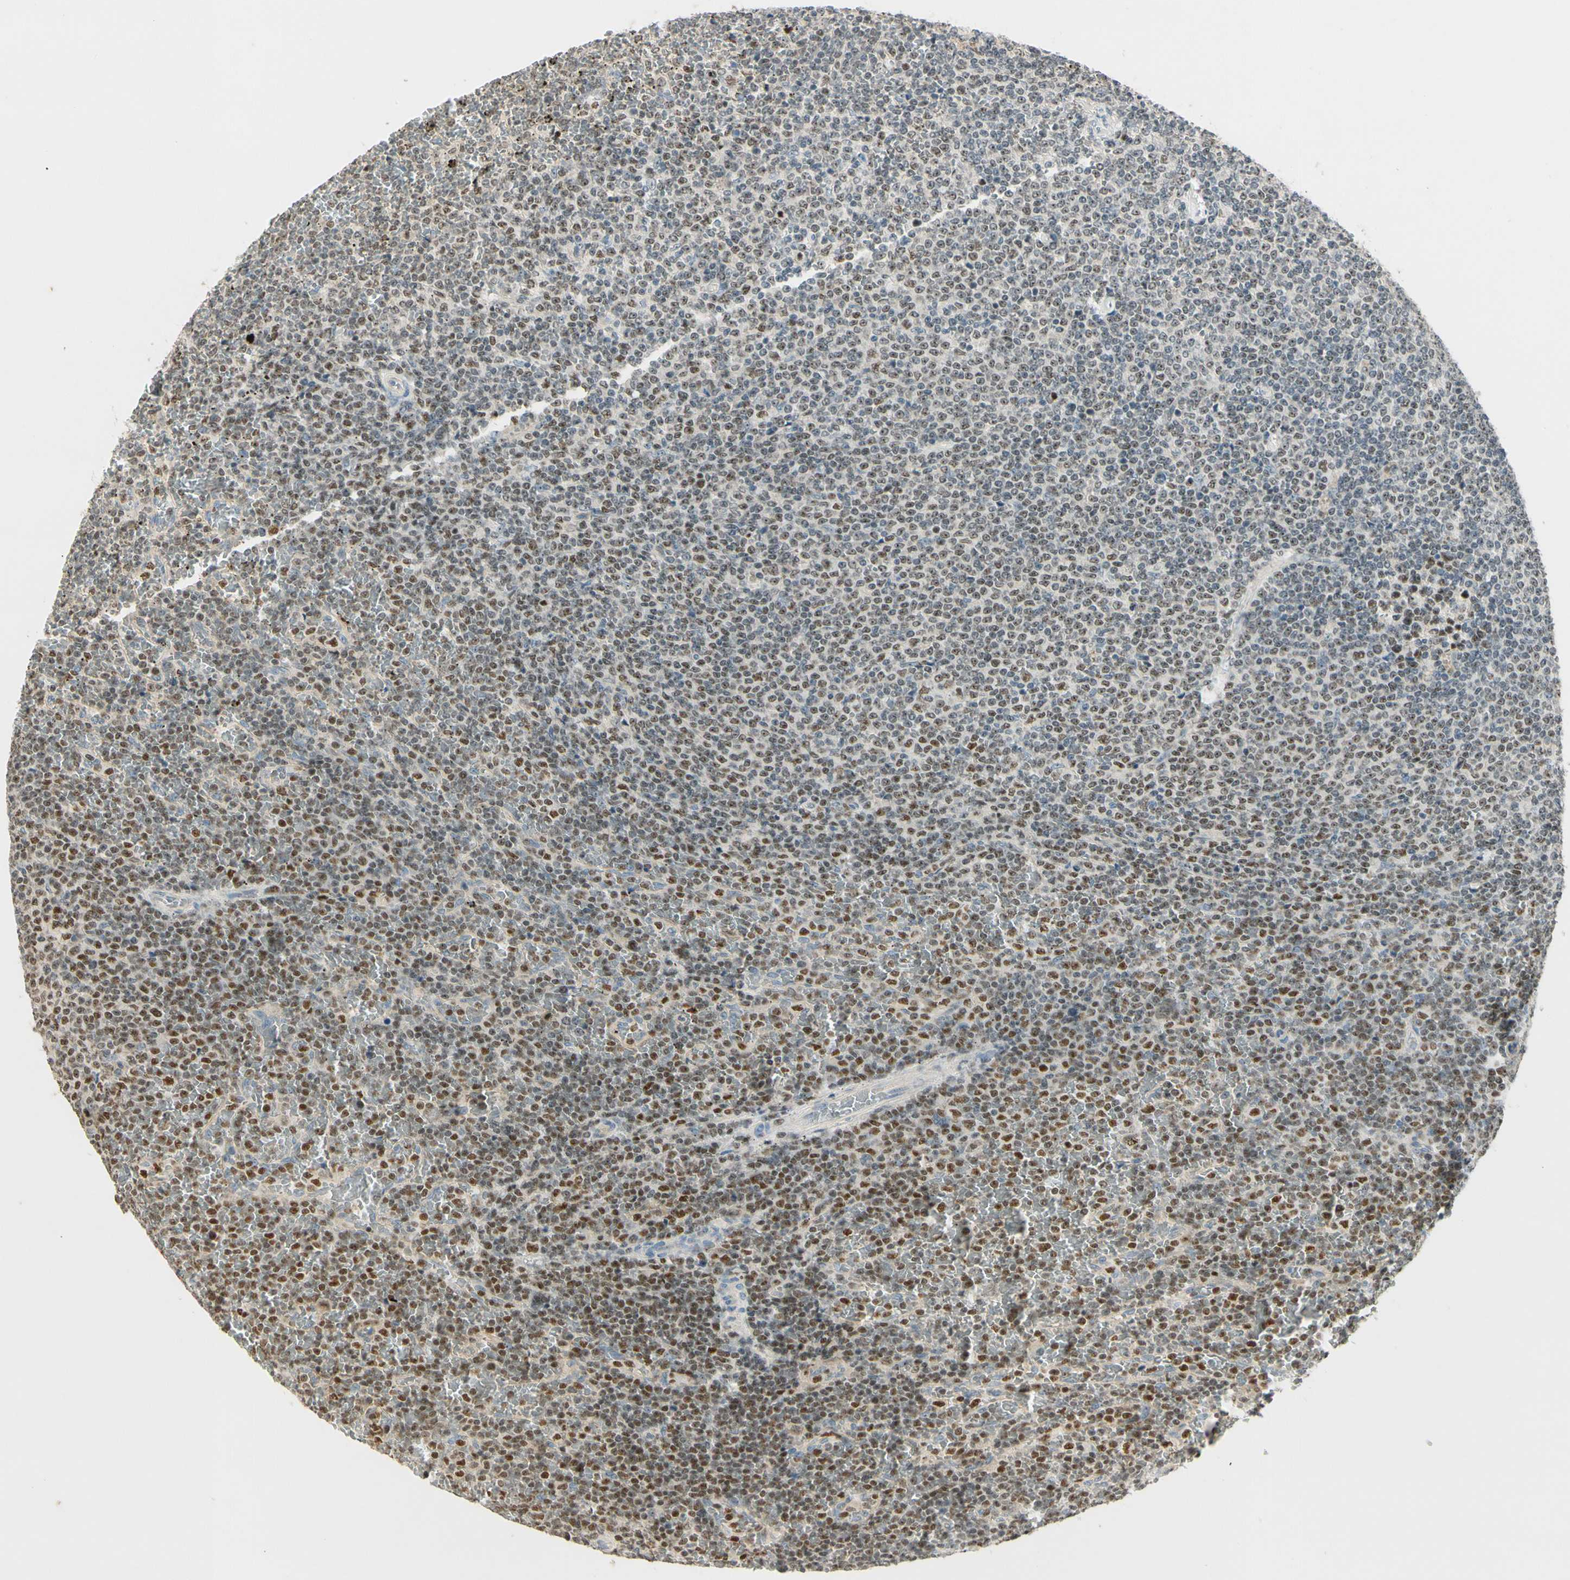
{"staining": {"intensity": "moderate", "quantity": "25%-75%", "location": "cytoplasmic/membranous,nuclear"}, "tissue": "lymphoma", "cell_type": "Tumor cells", "image_type": "cancer", "snomed": [{"axis": "morphology", "description": "Malignant lymphoma, non-Hodgkin's type, Low grade"}, {"axis": "topography", "description": "Spleen"}], "caption": "High-power microscopy captured an immunohistochemistry (IHC) image of malignant lymphoma, non-Hodgkin's type (low-grade), revealing moderate cytoplasmic/membranous and nuclear staining in approximately 25%-75% of tumor cells.", "gene": "NFYA", "patient": {"sex": "female", "age": 77}}